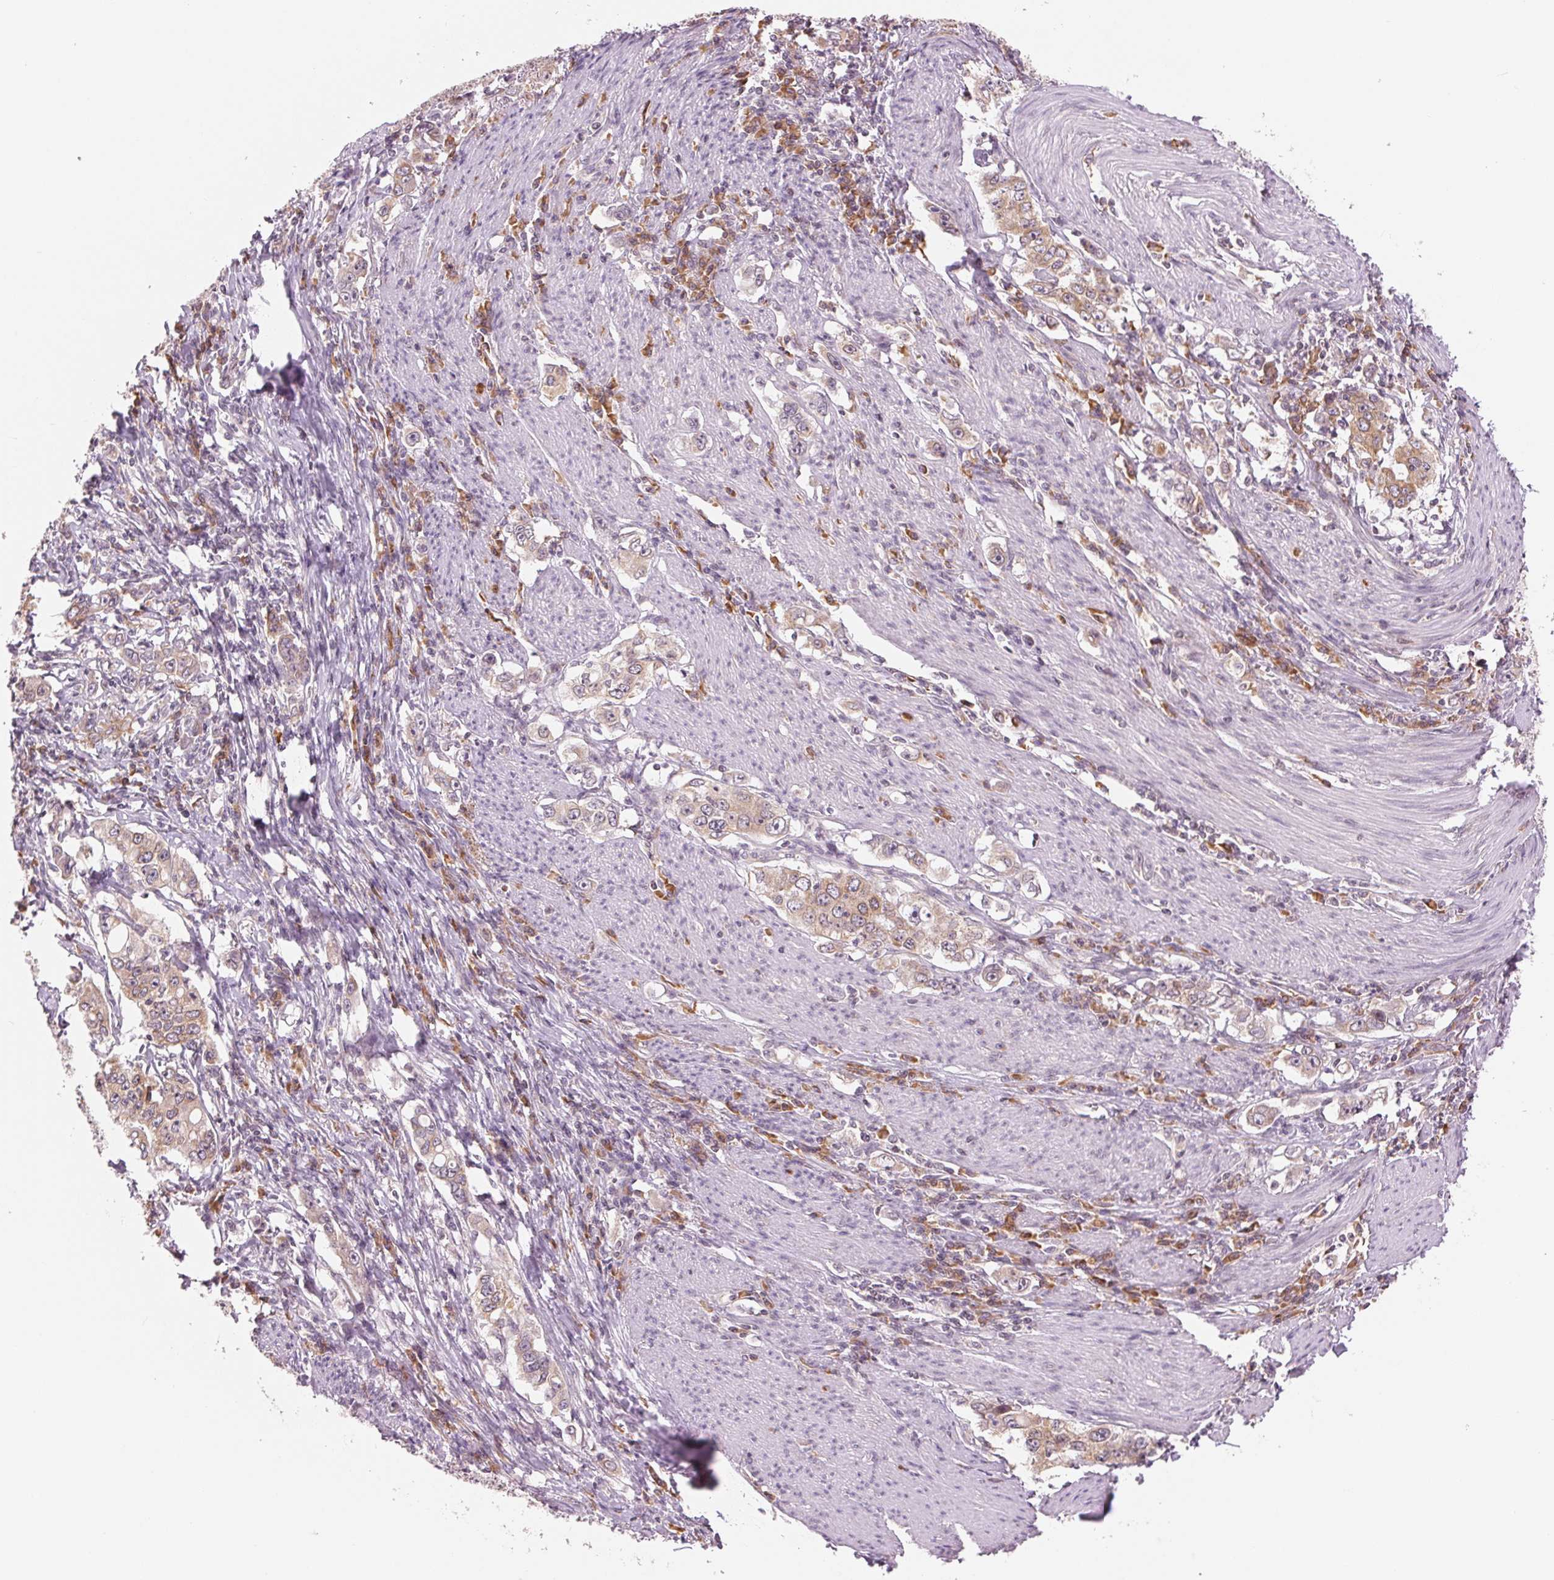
{"staining": {"intensity": "weak", "quantity": ">75%", "location": "cytoplasmic/membranous"}, "tissue": "stomach cancer", "cell_type": "Tumor cells", "image_type": "cancer", "snomed": [{"axis": "morphology", "description": "Adenocarcinoma, NOS"}, {"axis": "topography", "description": "Stomach, lower"}], "caption": "A low amount of weak cytoplasmic/membranous staining is present in approximately >75% of tumor cells in stomach cancer tissue.", "gene": "TECR", "patient": {"sex": "female", "age": 72}}